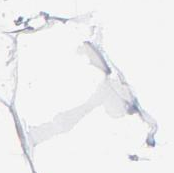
{"staining": {"intensity": "moderate", "quantity": "25%-75%", "location": "nuclear"}, "tissue": "adipose tissue", "cell_type": "Adipocytes", "image_type": "normal", "snomed": [{"axis": "morphology", "description": "Normal tissue, NOS"}, {"axis": "morphology", "description": "Duct carcinoma"}, {"axis": "topography", "description": "Breast"}, {"axis": "topography", "description": "Adipose tissue"}], "caption": "IHC photomicrograph of unremarkable adipose tissue: adipose tissue stained using IHC reveals medium levels of moderate protein expression localized specifically in the nuclear of adipocytes, appearing as a nuclear brown color.", "gene": "ZNF3", "patient": {"sex": "female", "age": 37}}